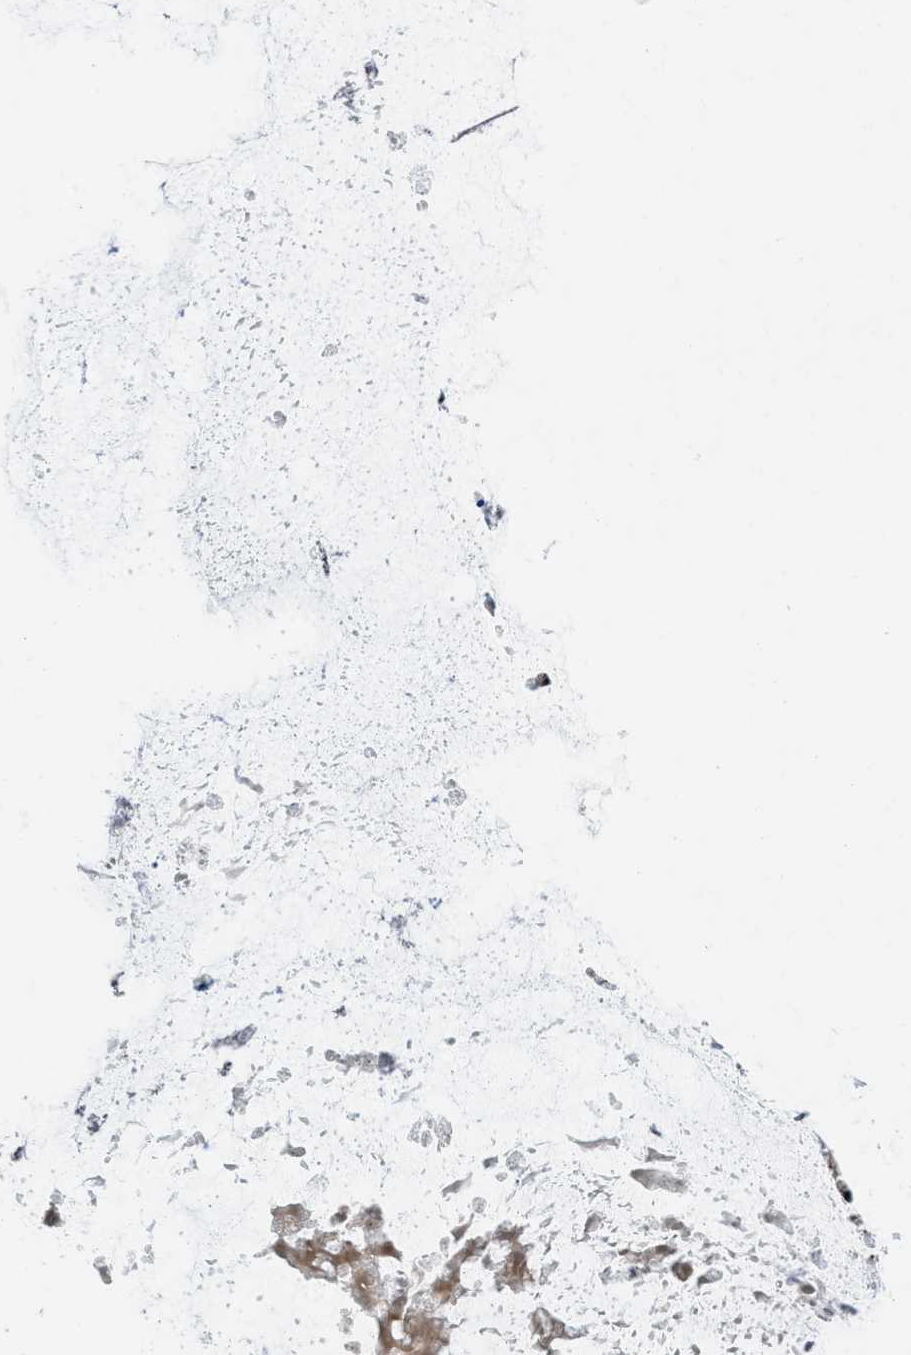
{"staining": {"intensity": "moderate", "quantity": ">75%", "location": "cytoplasmic/membranous,nuclear"}, "tissue": "ovarian cancer", "cell_type": "Tumor cells", "image_type": "cancer", "snomed": [{"axis": "morphology", "description": "Cystadenocarcinoma, mucinous, NOS"}, {"axis": "topography", "description": "Ovary"}], "caption": "This is a histology image of IHC staining of ovarian mucinous cystadenocarcinoma, which shows moderate positivity in the cytoplasmic/membranous and nuclear of tumor cells.", "gene": "GPC6", "patient": {"sex": "female", "age": 57}}